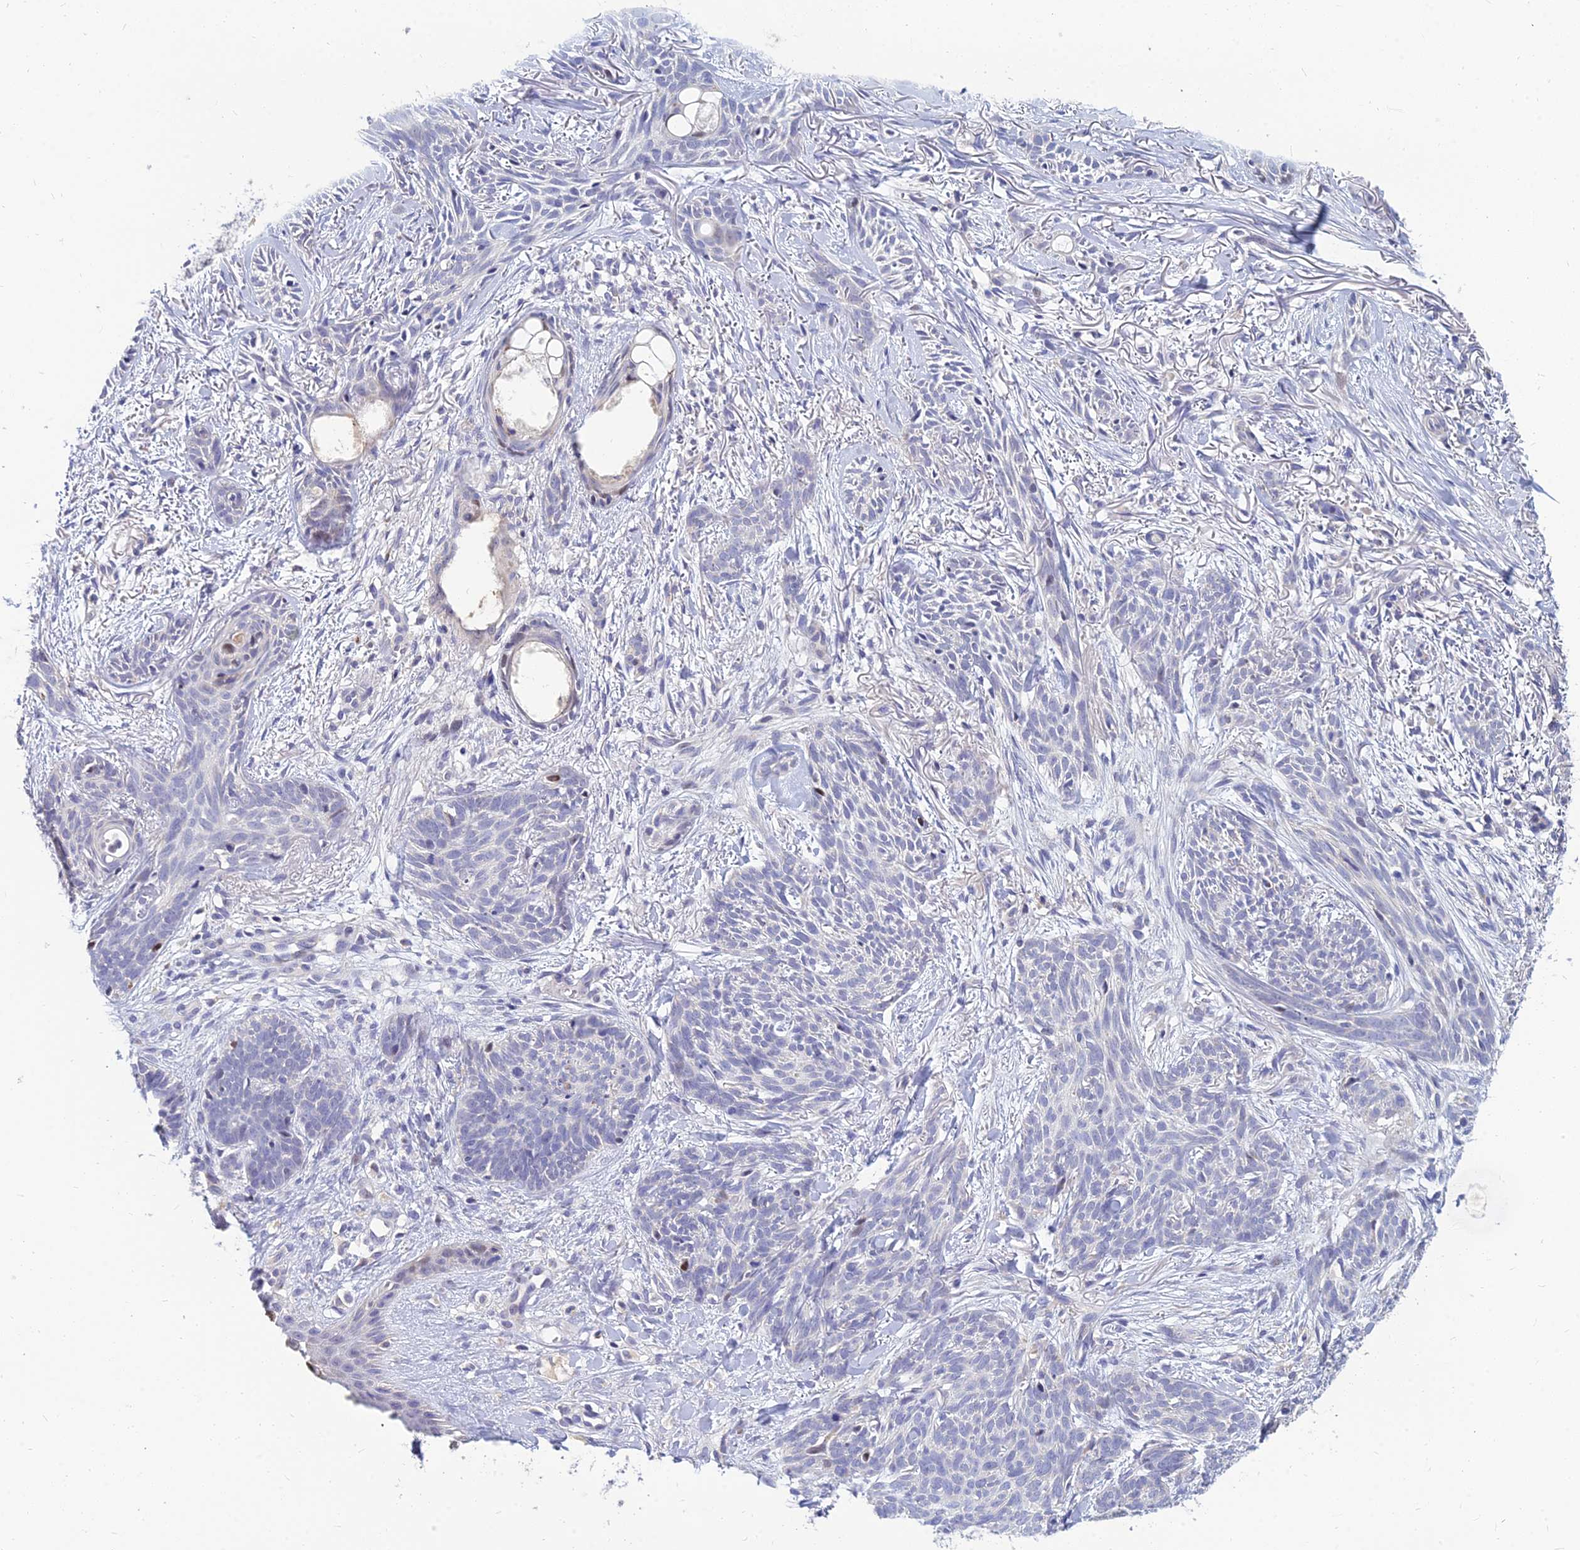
{"staining": {"intensity": "negative", "quantity": "none", "location": "none"}, "tissue": "skin cancer", "cell_type": "Tumor cells", "image_type": "cancer", "snomed": [{"axis": "morphology", "description": "Basal cell carcinoma"}, {"axis": "topography", "description": "Skin"}], "caption": "Image shows no protein staining in tumor cells of skin basal cell carcinoma tissue. (IHC, brightfield microscopy, high magnification).", "gene": "GOLGA6D", "patient": {"sex": "female", "age": 59}}